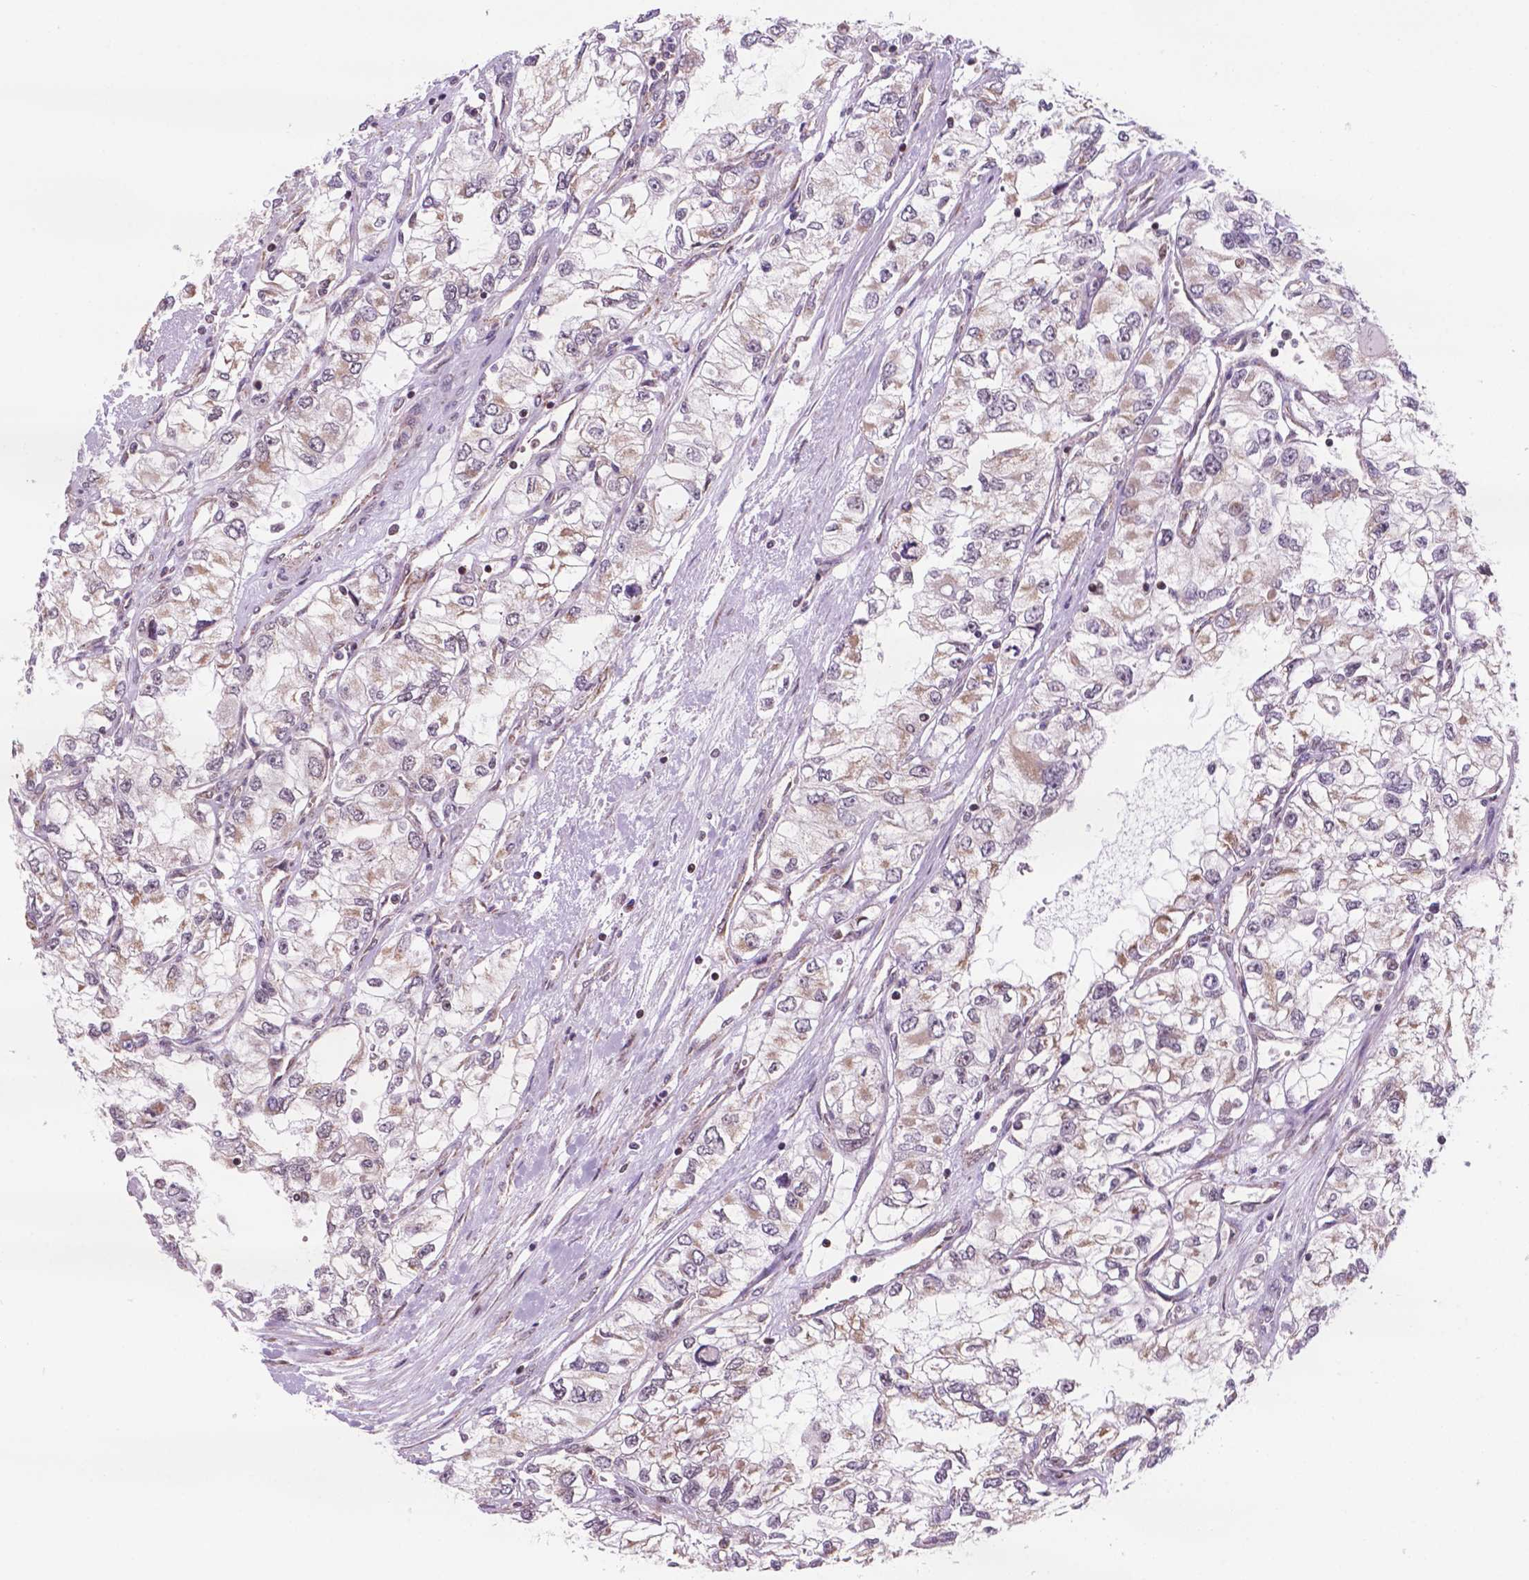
{"staining": {"intensity": "weak", "quantity": "25%-75%", "location": "cytoplasmic/membranous"}, "tissue": "renal cancer", "cell_type": "Tumor cells", "image_type": "cancer", "snomed": [{"axis": "morphology", "description": "Adenocarcinoma, NOS"}, {"axis": "topography", "description": "Kidney"}], "caption": "Immunohistochemical staining of adenocarcinoma (renal) displays low levels of weak cytoplasmic/membranous positivity in approximately 25%-75% of tumor cells.", "gene": "NDUFA10", "patient": {"sex": "female", "age": 59}}